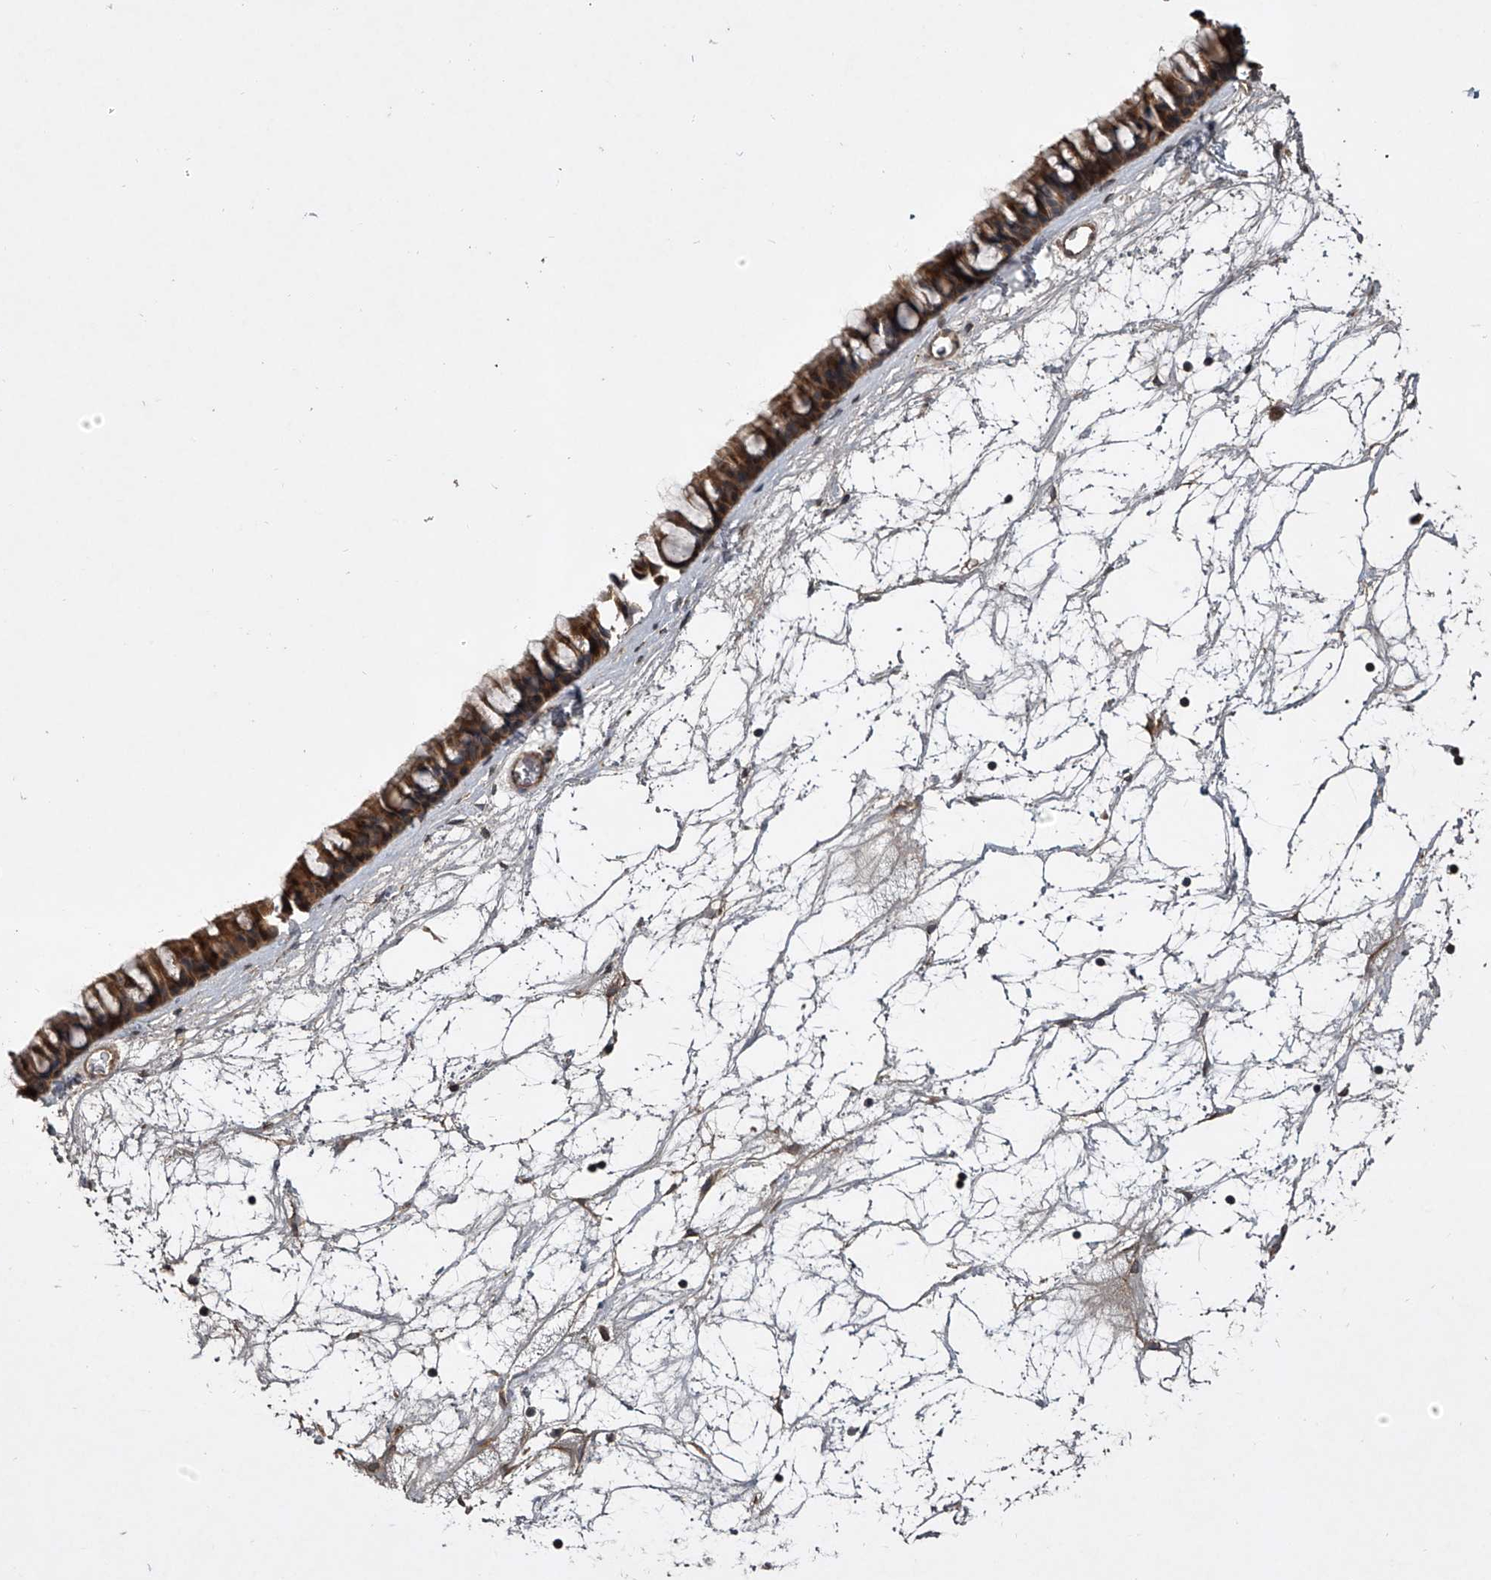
{"staining": {"intensity": "strong", "quantity": ">75%", "location": "cytoplasmic/membranous"}, "tissue": "nasopharynx", "cell_type": "Respiratory epithelial cells", "image_type": "normal", "snomed": [{"axis": "morphology", "description": "Normal tissue, NOS"}, {"axis": "topography", "description": "Nasopharynx"}], "caption": "Immunohistochemistry micrograph of normal nasopharynx: nasopharynx stained using IHC demonstrates high levels of strong protein expression localized specifically in the cytoplasmic/membranous of respiratory epithelial cells, appearing as a cytoplasmic/membranous brown color.", "gene": "NFS1", "patient": {"sex": "male", "age": 64}}